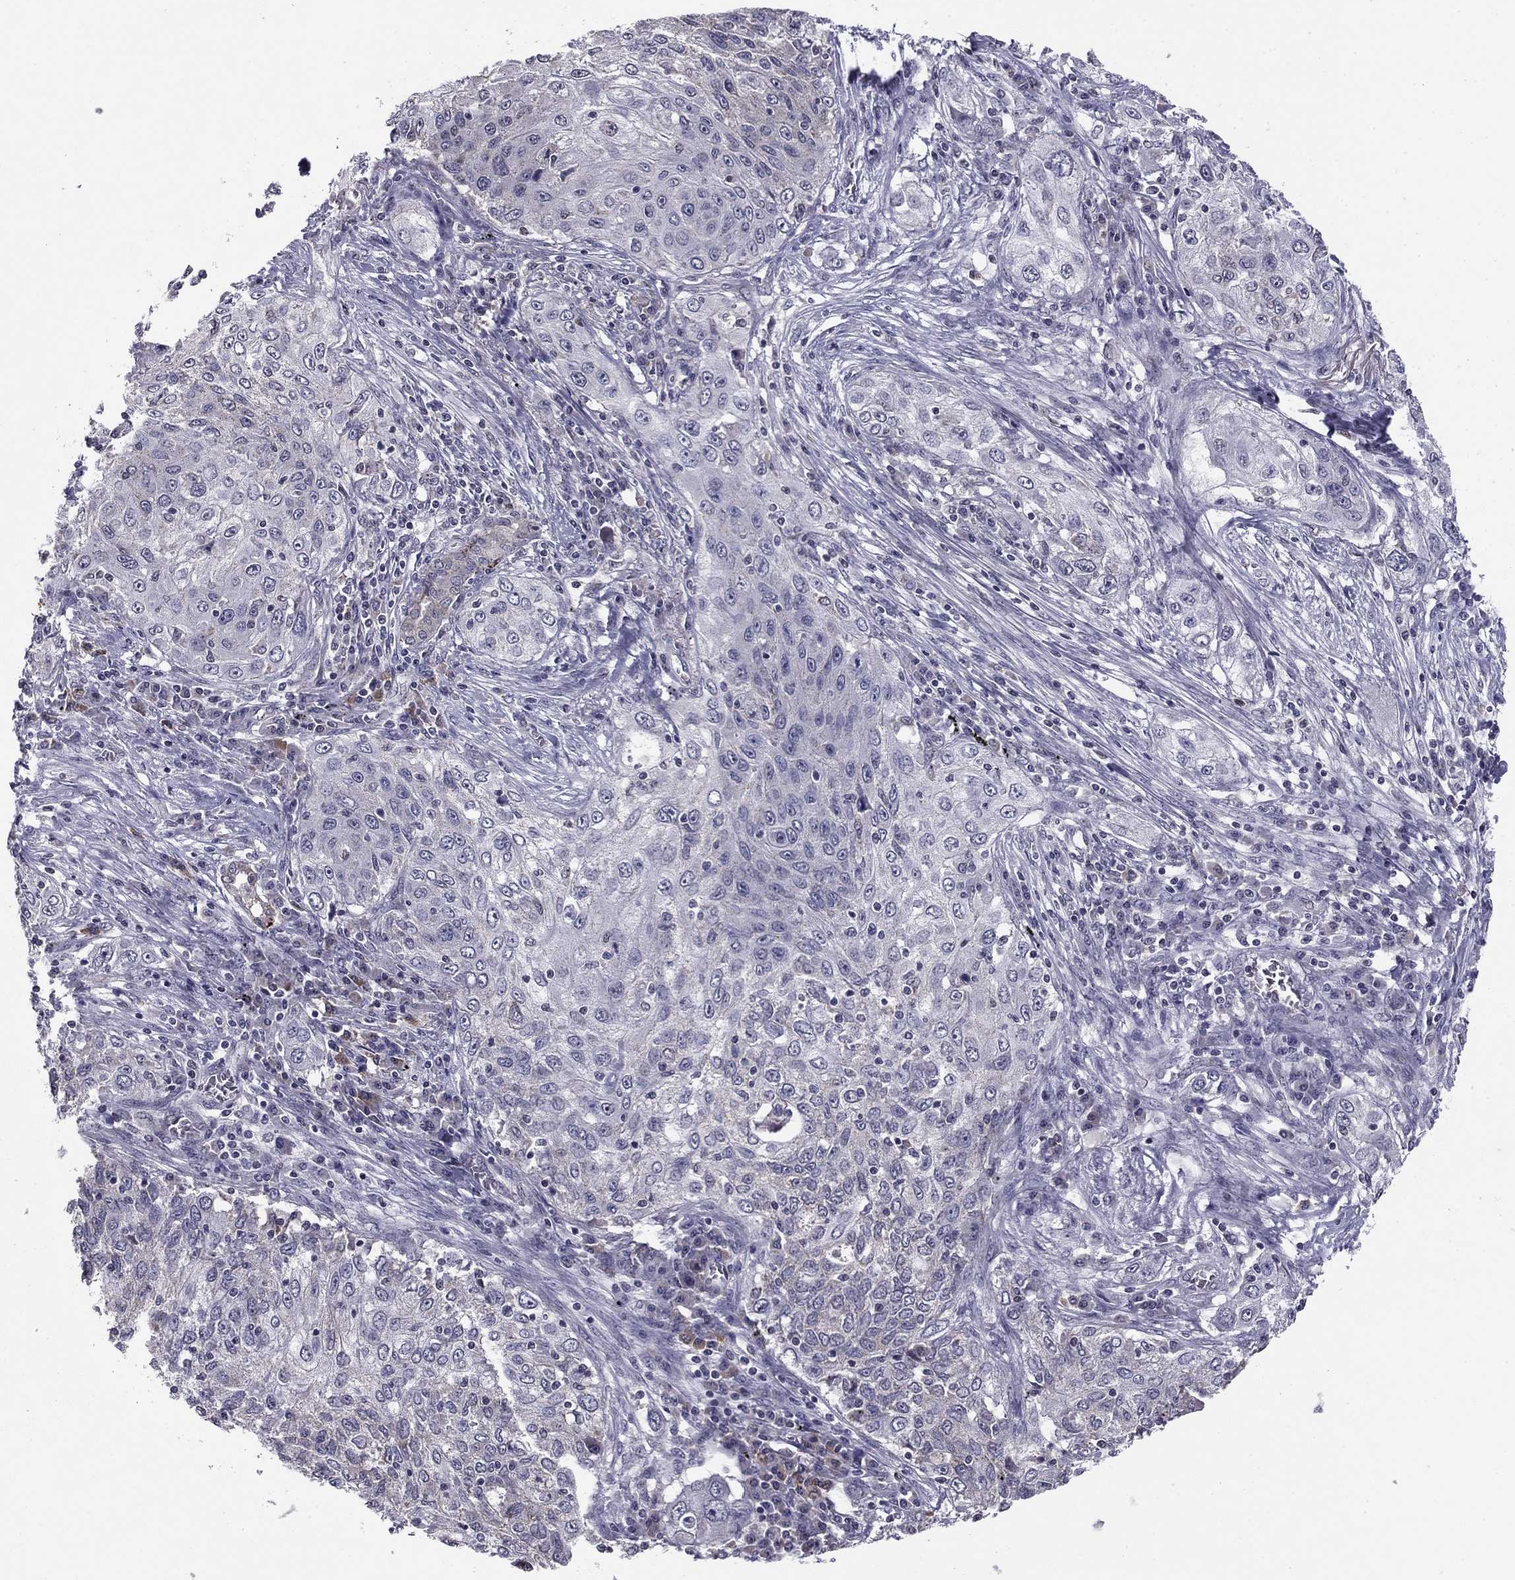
{"staining": {"intensity": "negative", "quantity": "none", "location": "none"}, "tissue": "lung cancer", "cell_type": "Tumor cells", "image_type": "cancer", "snomed": [{"axis": "morphology", "description": "Squamous cell carcinoma, NOS"}, {"axis": "topography", "description": "Lung"}], "caption": "Tumor cells show no significant expression in lung squamous cell carcinoma. (DAB IHC with hematoxylin counter stain).", "gene": "HCN1", "patient": {"sex": "female", "age": 69}}